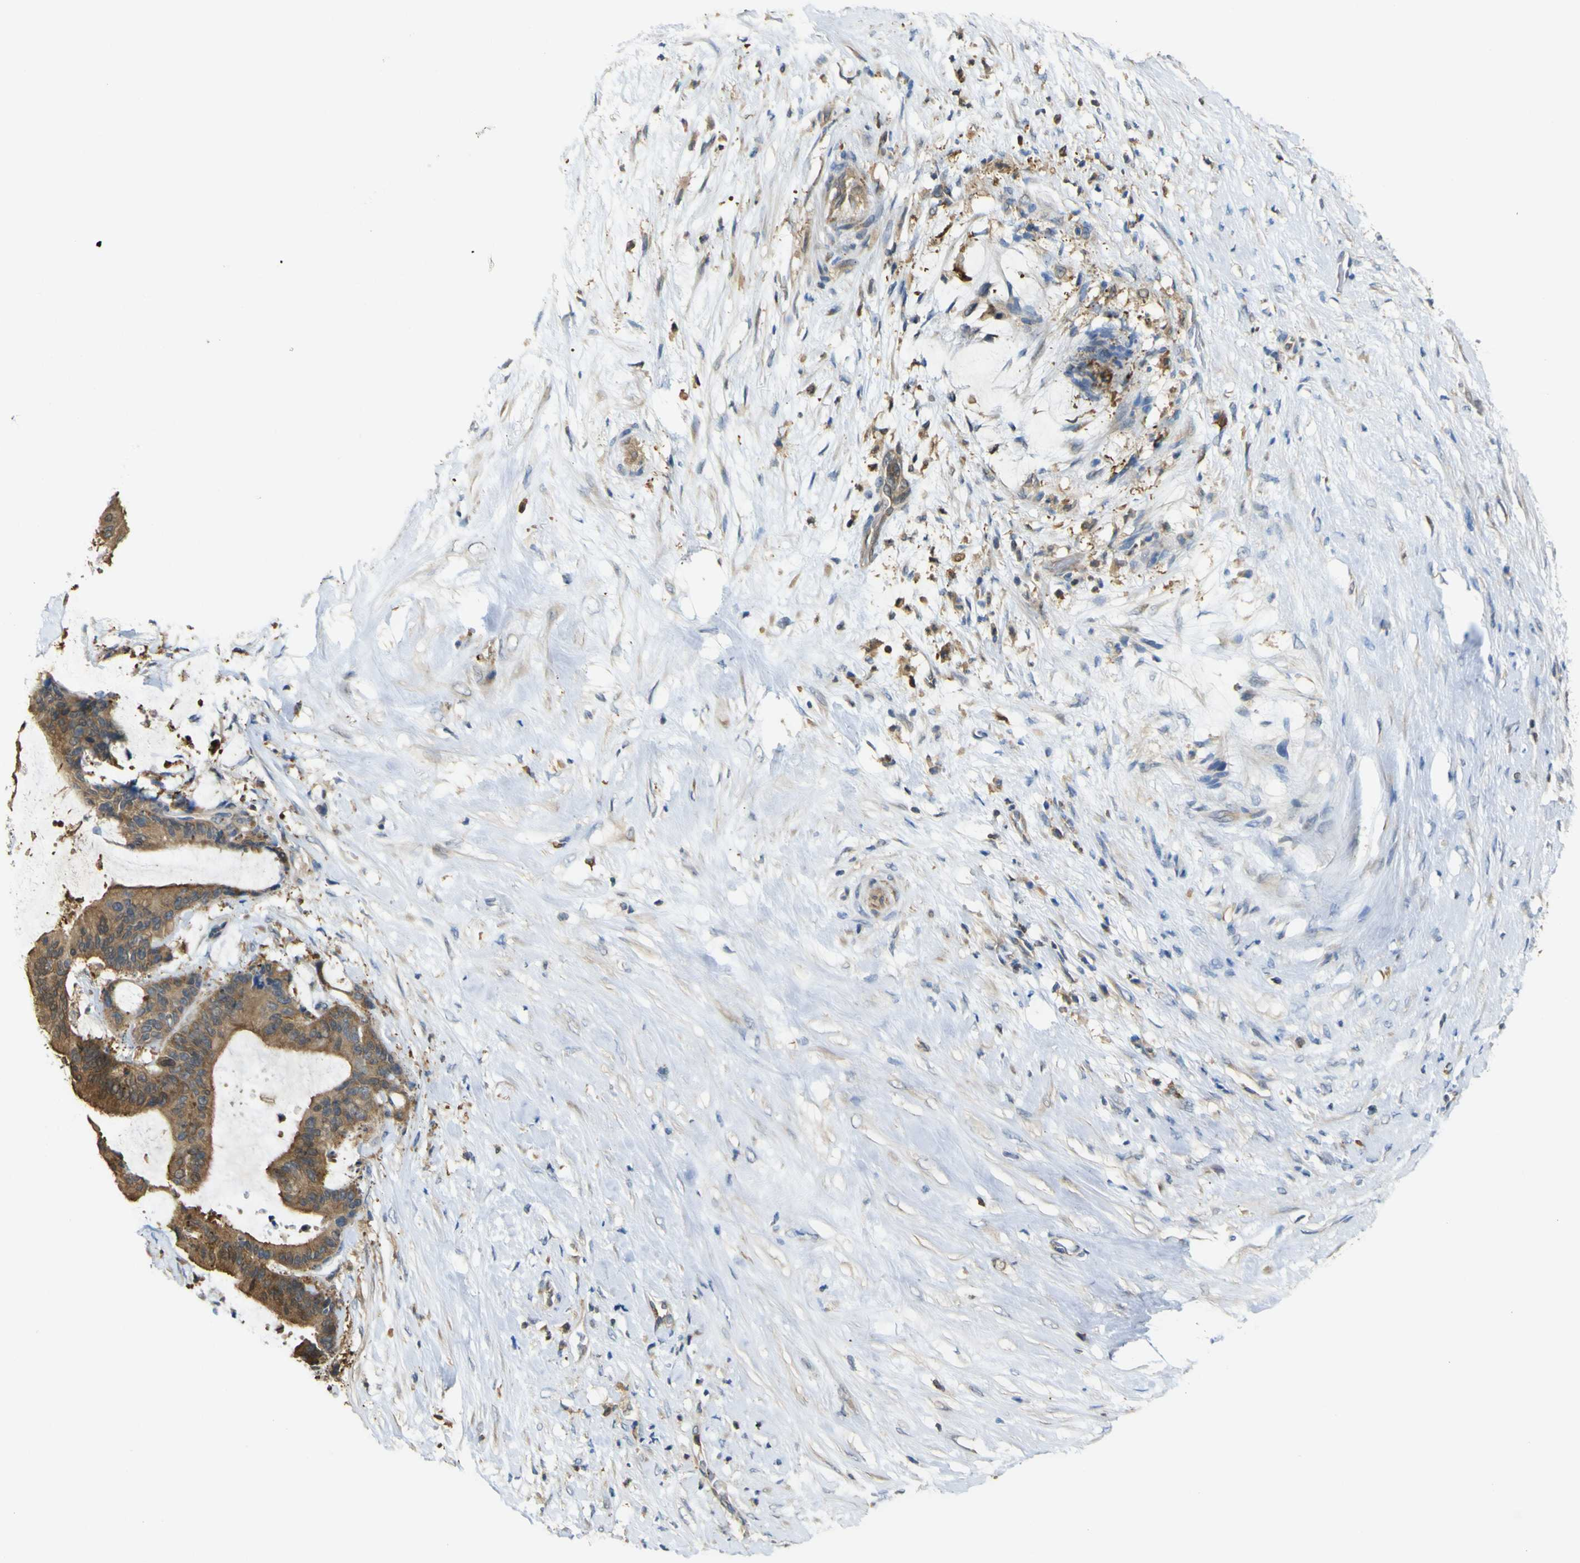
{"staining": {"intensity": "strong", "quantity": "25%-75%", "location": "cytoplasmic/membranous"}, "tissue": "liver cancer", "cell_type": "Tumor cells", "image_type": "cancer", "snomed": [{"axis": "morphology", "description": "Cholangiocarcinoma"}, {"axis": "topography", "description": "Liver"}], "caption": "Protein expression by IHC displays strong cytoplasmic/membranous expression in about 25%-75% of tumor cells in liver cancer.", "gene": "ABHD3", "patient": {"sex": "female", "age": 73}}